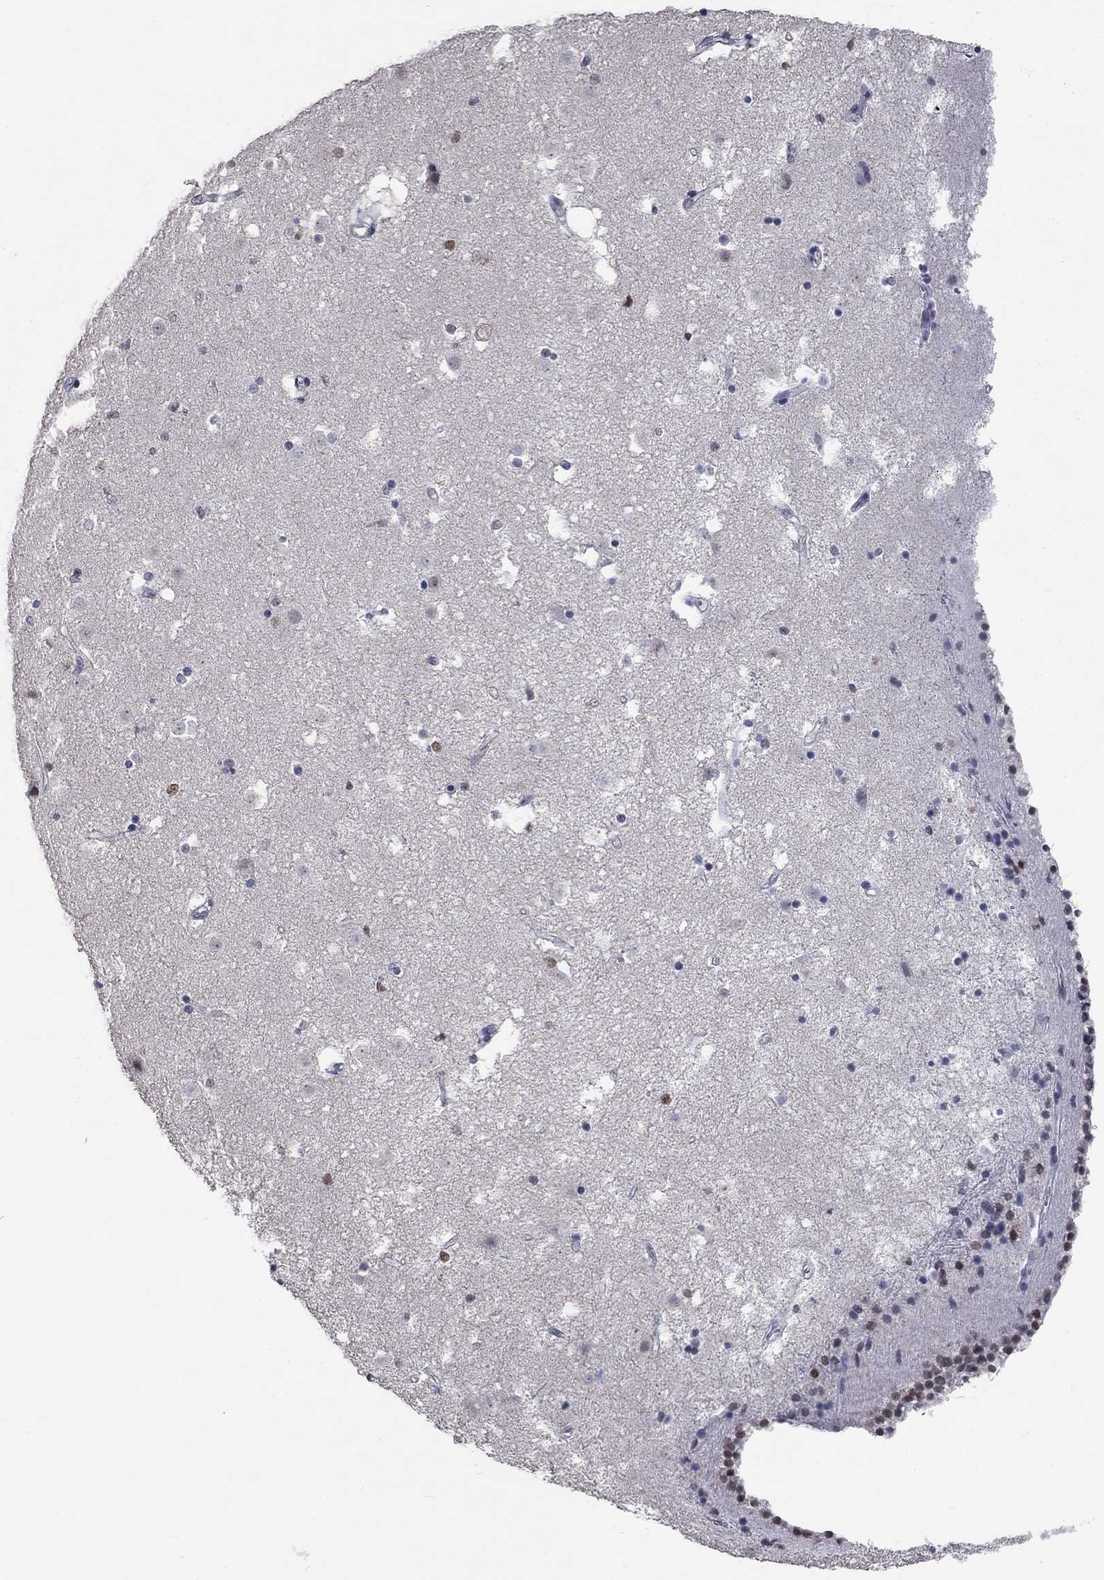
{"staining": {"intensity": "moderate", "quantity": "<25%", "location": "nuclear"}, "tissue": "caudate", "cell_type": "Glial cells", "image_type": "normal", "snomed": [{"axis": "morphology", "description": "Normal tissue, NOS"}, {"axis": "topography", "description": "Lateral ventricle wall"}], "caption": "DAB immunohistochemical staining of benign caudate reveals moderate nuclear protein expression in approximately <25% of glial cells.", "gene": "ZBTB18", "patient": {"sex": "female", "age": 71}}